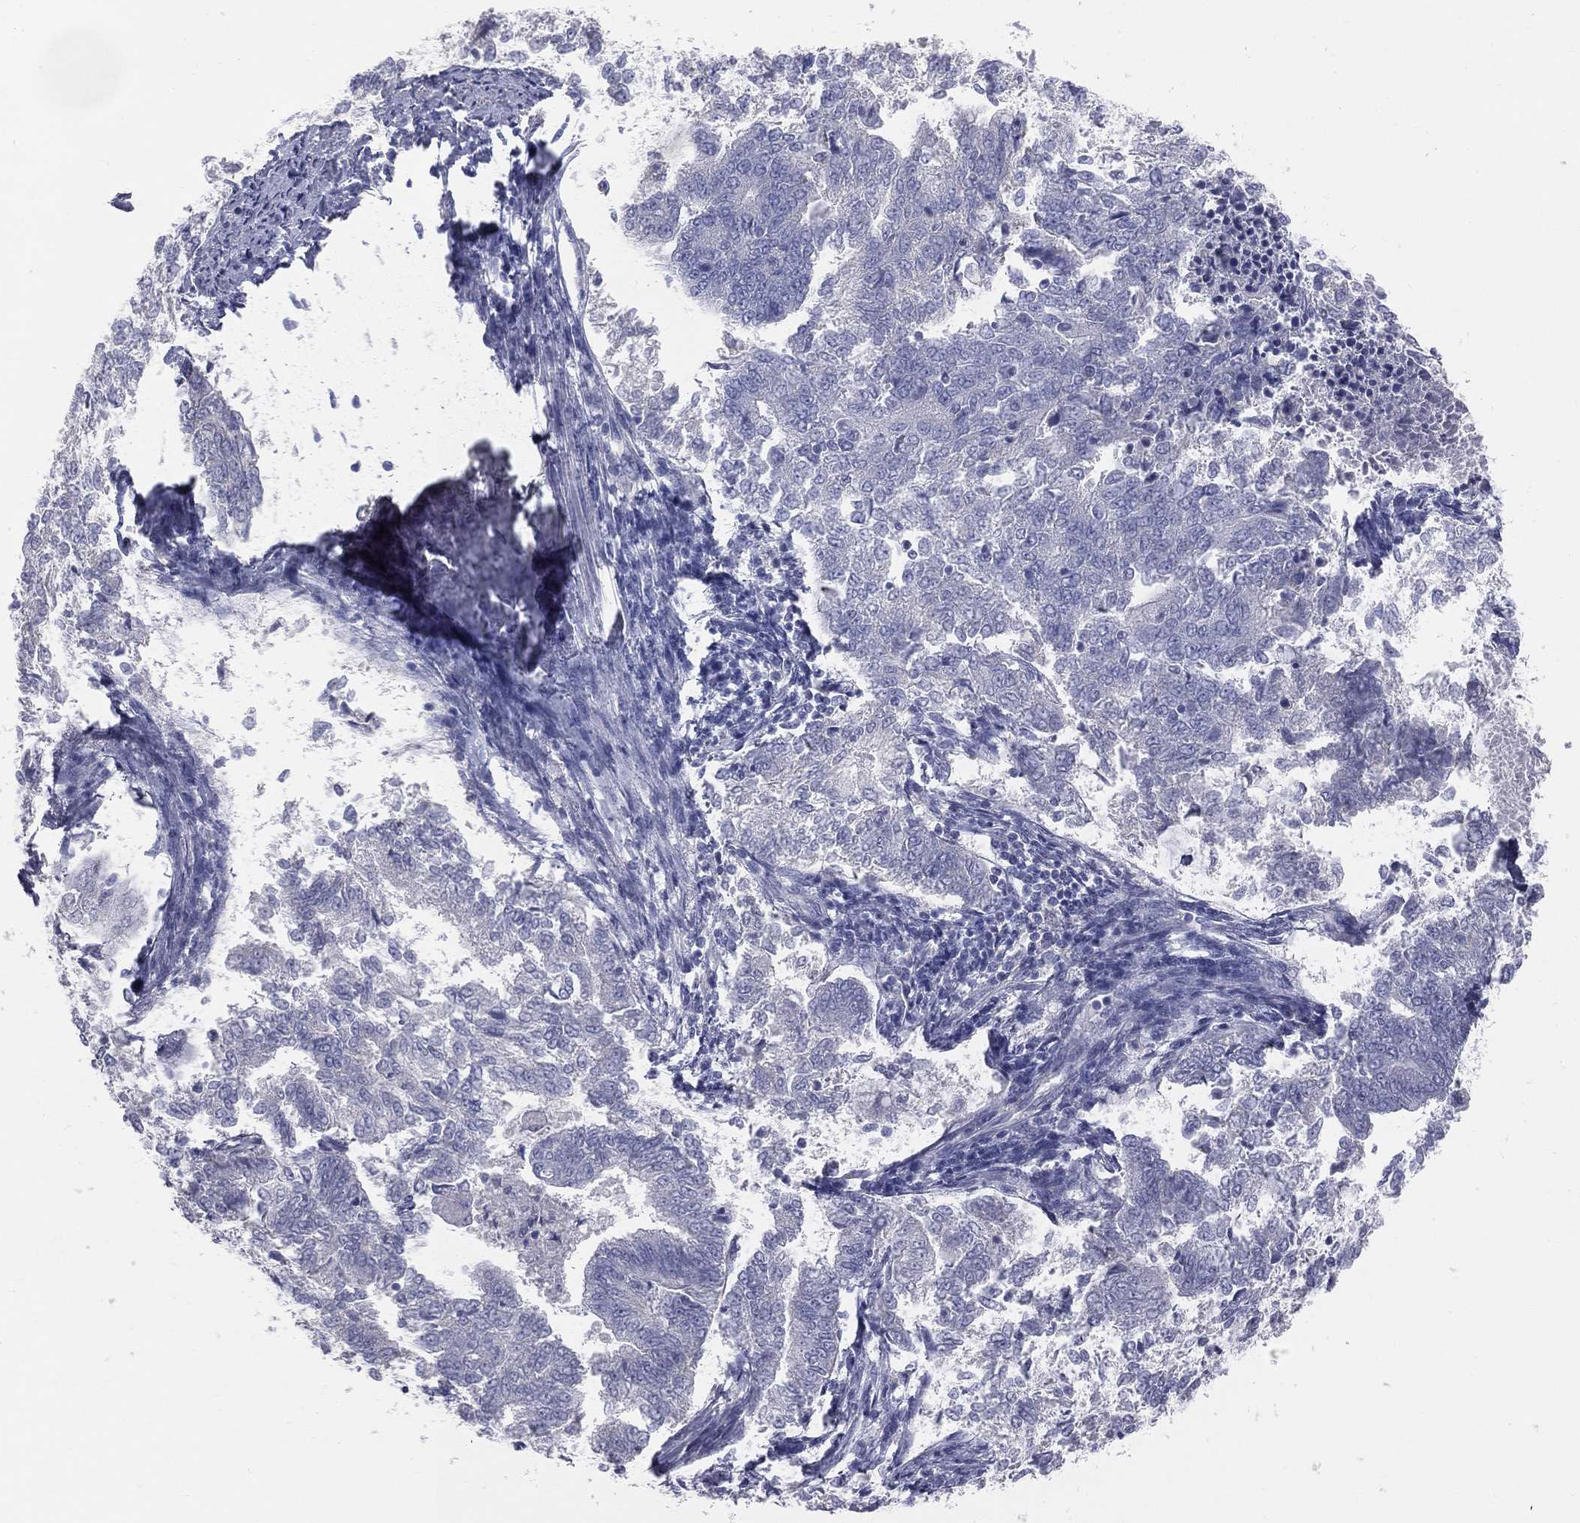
{"staining": {"intensity": "negative", "quantity": "none", "location": "none"}, "tissue": "endometrial cancer", "cell_type": "Tumor cells", "image_type": "cancer", "snomed": [{"axis": "morphology", "description": "Adenocarcinoma, NOS"}, {"axis": "topography", "description": "Endometrium"}], "caption": "IHC histopathology image of neoplastic tissue: endometrial adenocarcinoma stained with DAB reveals no significant protein staining in tumor cells.", "gene": "STK31", "patient": {"sex": "female", "age": 65}}